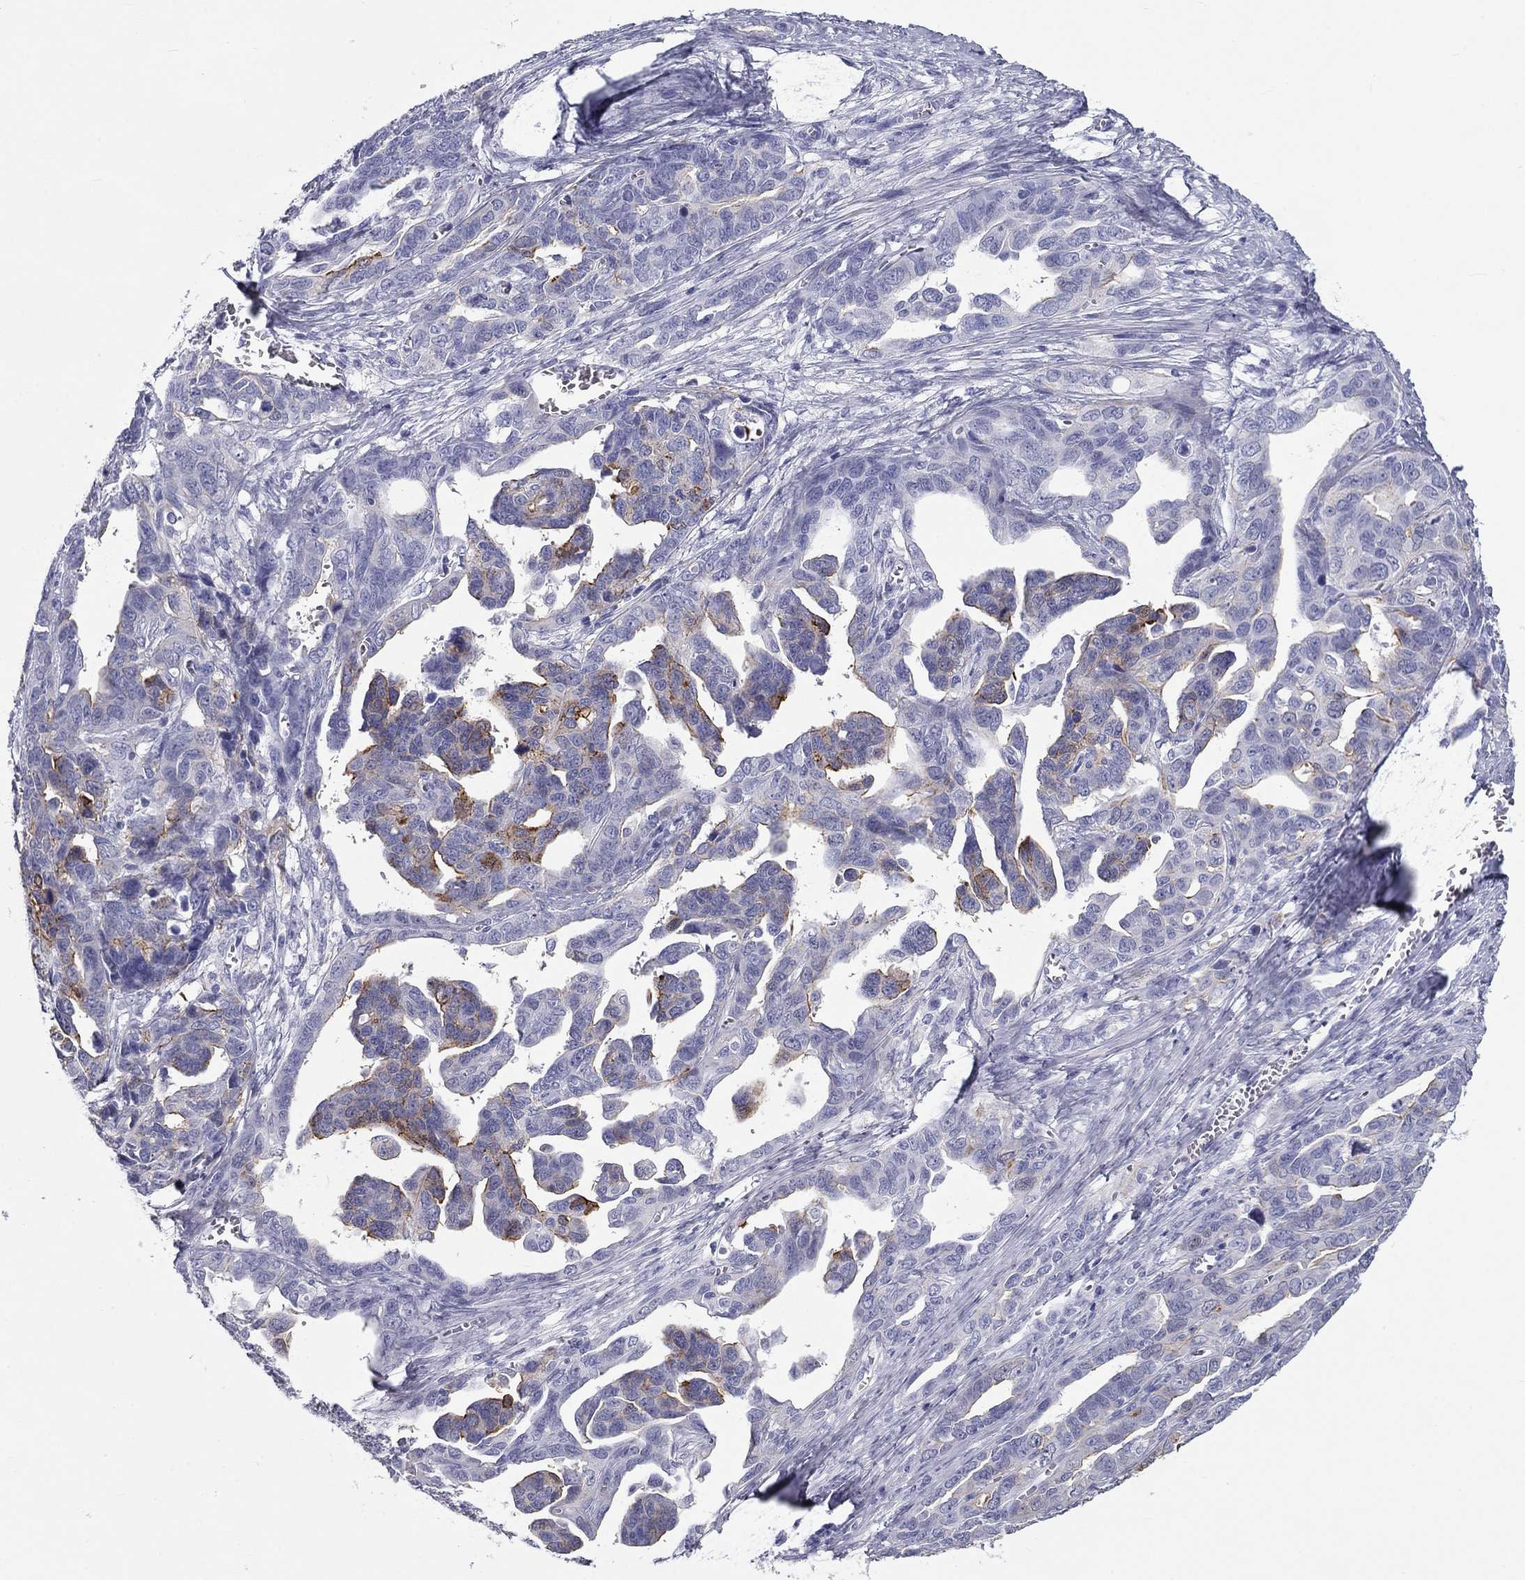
{"staining": {"intensity": "strong", "quantity": "<25%", "location": "cytoplasmic/membranous"}, "tissue": "ovarian cancer", "cell_type": "Tumor cells", "image_type": "cancer", "snomed": [{"axis": "morphology", "description": "Cystadenocarcinoma, serous, NOS"}, {"axis": "topography", "description": "Ovary"}], "caption": "Protein expression analysis of human ovarian serous cystadenocarcinoma reveals strong cytoplasmic/membranous staining in about <25% of tumor cells.", "gene": "DNALI1", "patient": {"sex": "female", "age": 69}}